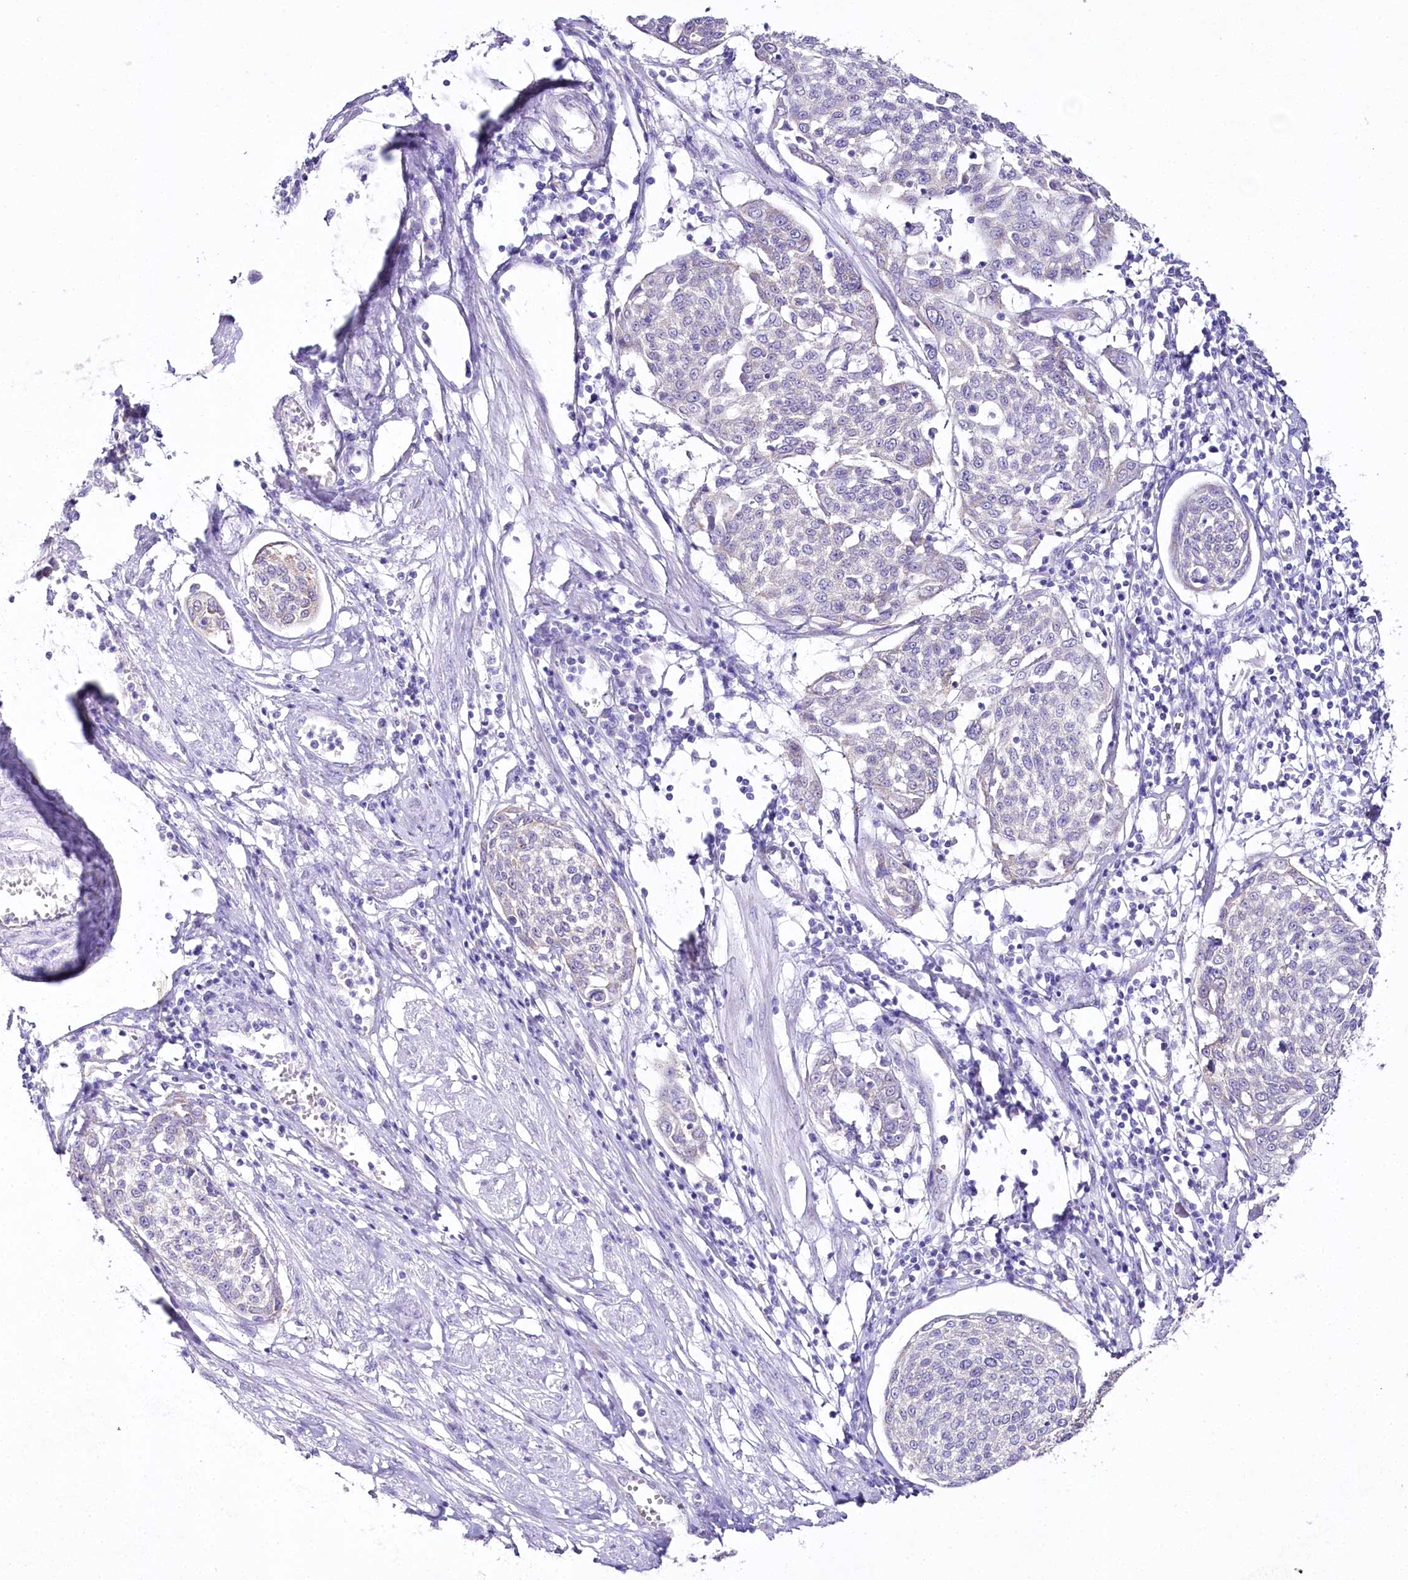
{"staining": {"intensity": "negative", "quantity": "none", "location": "none"}, "tissue": "cervical cancer", "cell_type": "Tumor cells", "image_type": "cancer", "snomed": [{"axis": "morphology", "description": "Squamous cell carcinoma, NOS"}, {"axis": "topography", "description": "Cervix"}], "caption": "Immunohistochemistry of human cervical cancer (squamous cell carcinoma) exhibits no staining in tumor cells. (DAB (3,3'-diaminobenzidine) IHC with hematoxylin counter stain).", "gene": "CSN3", "patient": {"sex": "female", "age": 34}}